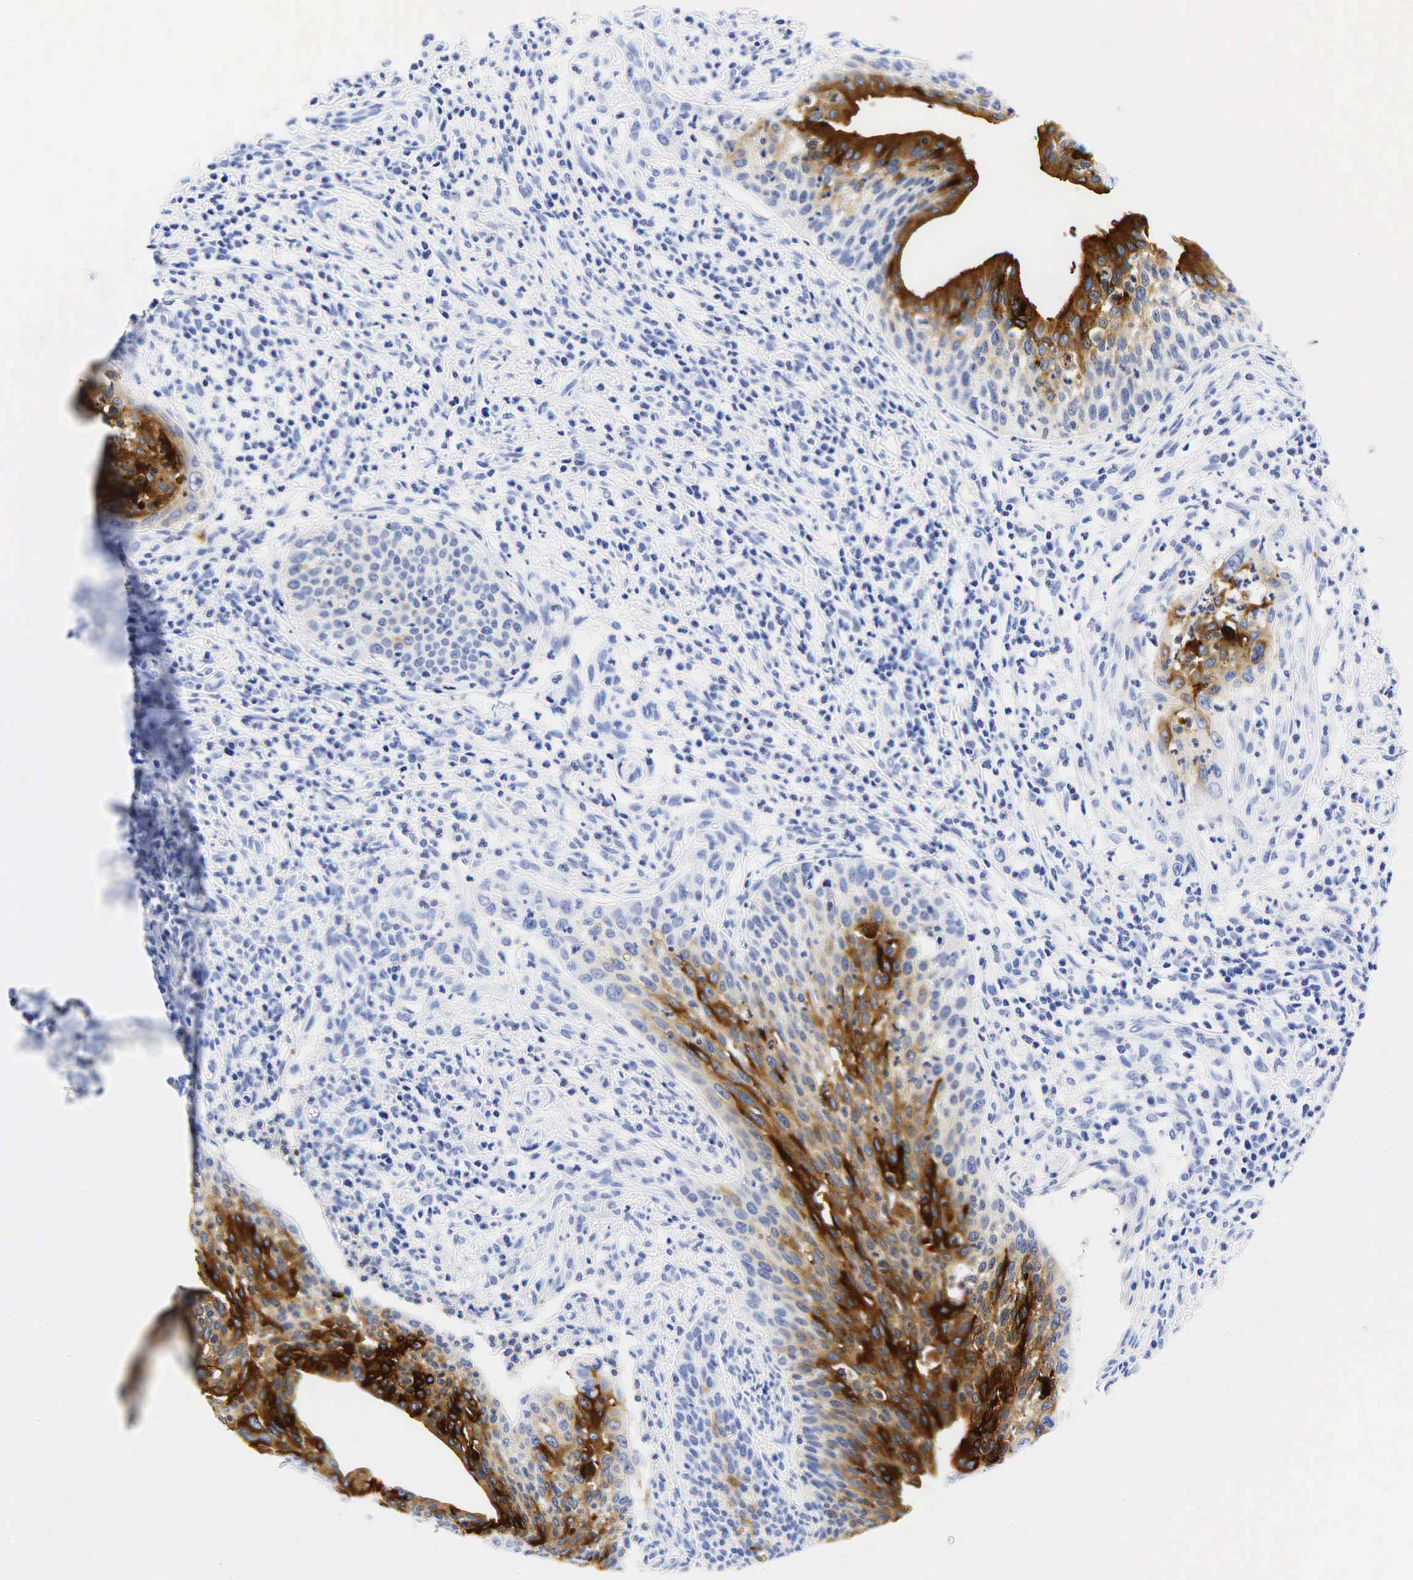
{"staining": {"intensity": "moderate", "quantity": "25%-75%", "location": "cytoplasmic/membranous"}, "tissue": "cervical cancer", "cell_type": "Tumor cells", "image_type": "cancer", "snomed": [{"axis": "morphology", "description": "Squamous cell carcinoma, NOS"}, {"axis": "topography", "description": "Cervix"}], "caption": "Immunohistochemical staining of human cervical squamous cell carcinoma displays moderate cytoplasmic/membranous protein positivity in about 25%-75% of tumor cells.", "gene": "CEACAM5", "patient": {"sex": "female", "age": 41}}